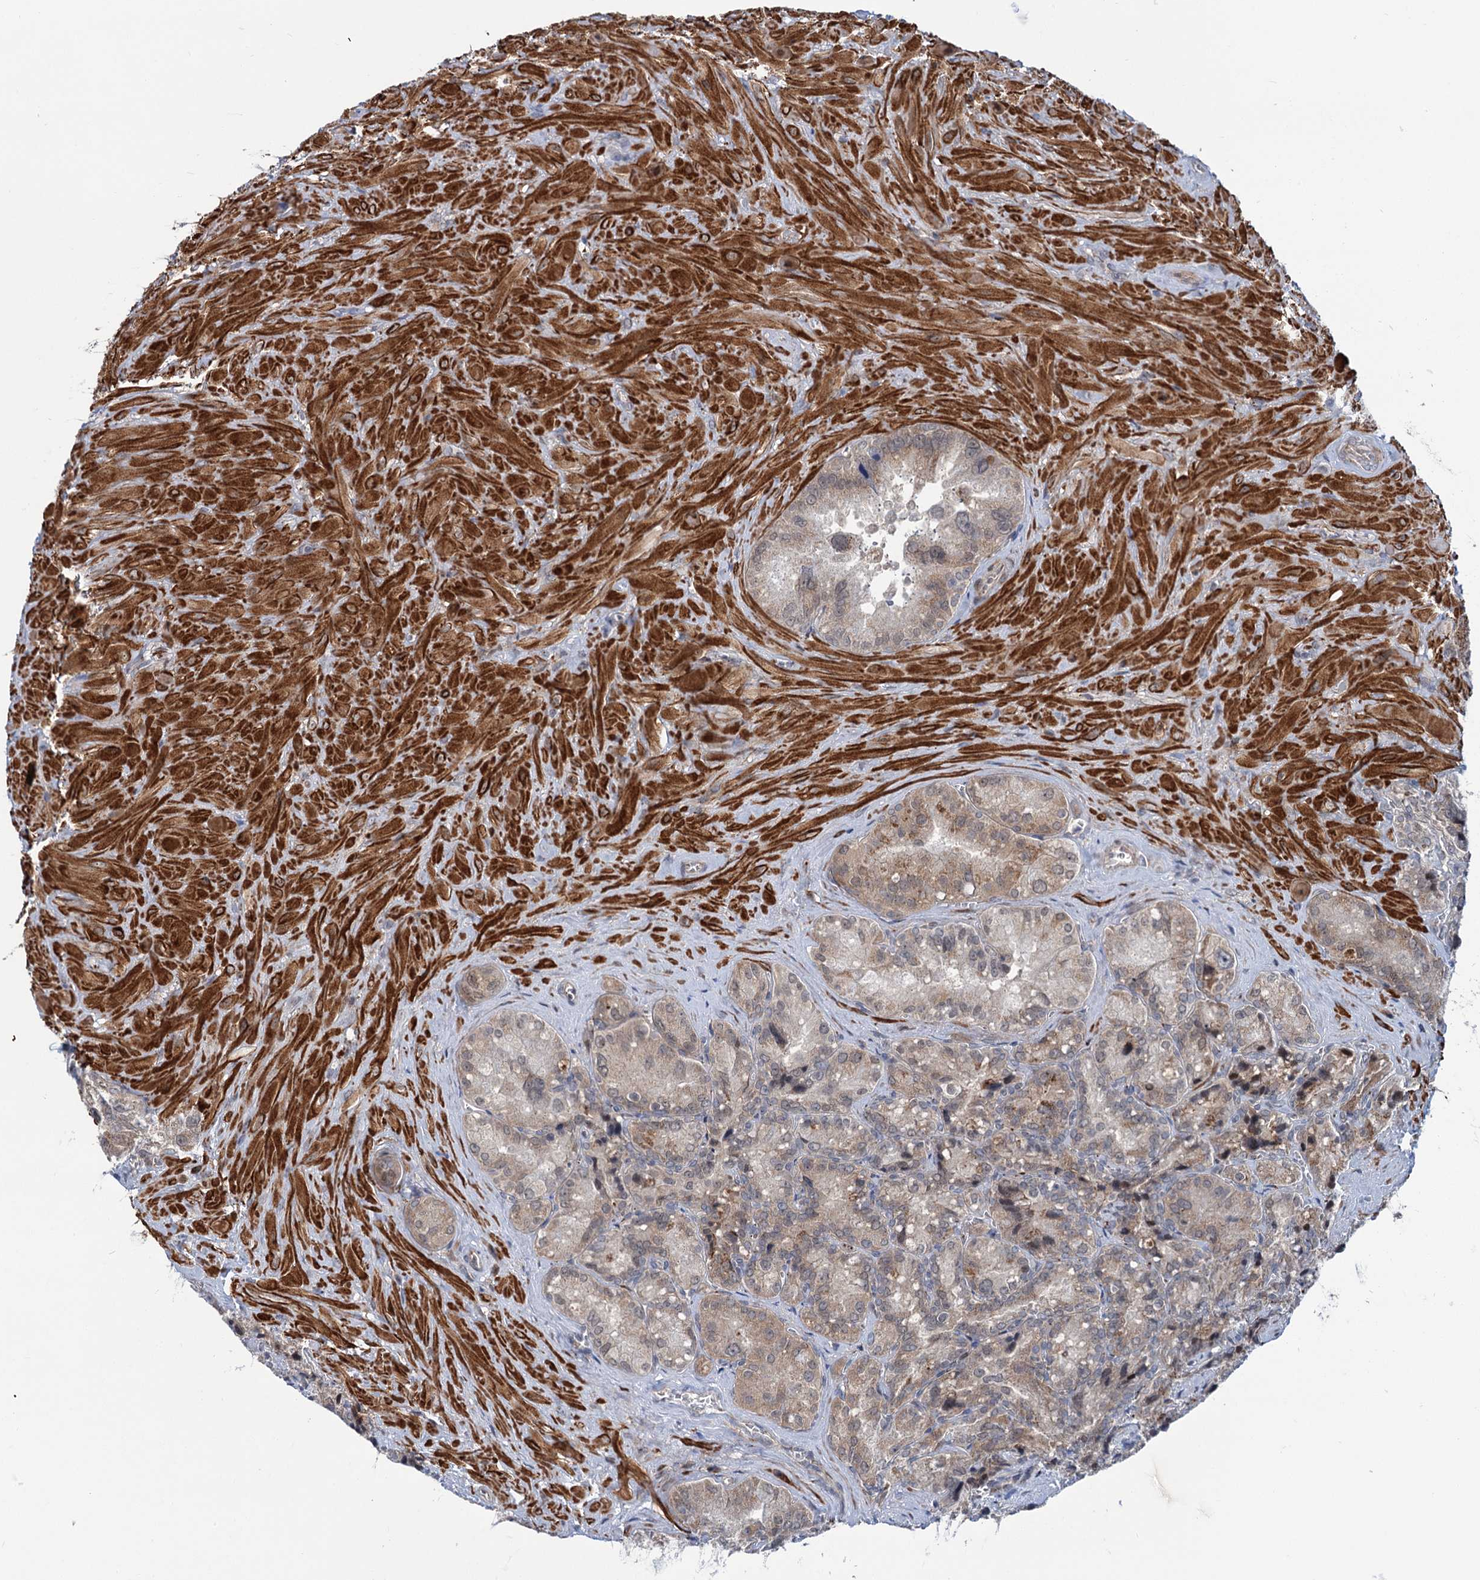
{"staining": {"intensity": "moderate", "quantity": "25%-75%", "location": "cytoplasmic/membranous"}, "tissue": "seminal vesicle", "cell_type": "Glandular cells", "image_type": "normal", "snomed": [{"axis": "morphology", "description": "Normal tissue, NOS"}, {"axis": "topography", "description": "Seminal veicle"}], "caption": "Moderate cytoplasmic/membranous expression is appreciated in about 25%-75% of glandular cells in normal seminal vesicle. The staining was performed using DAB (3,3'-diaminobenzidine), with brown indicating positive protein expression. Nuclei are stained blue with hematoxylin.", "gene": "ELP4", "patient": {"sex": "male", "age": 62}}